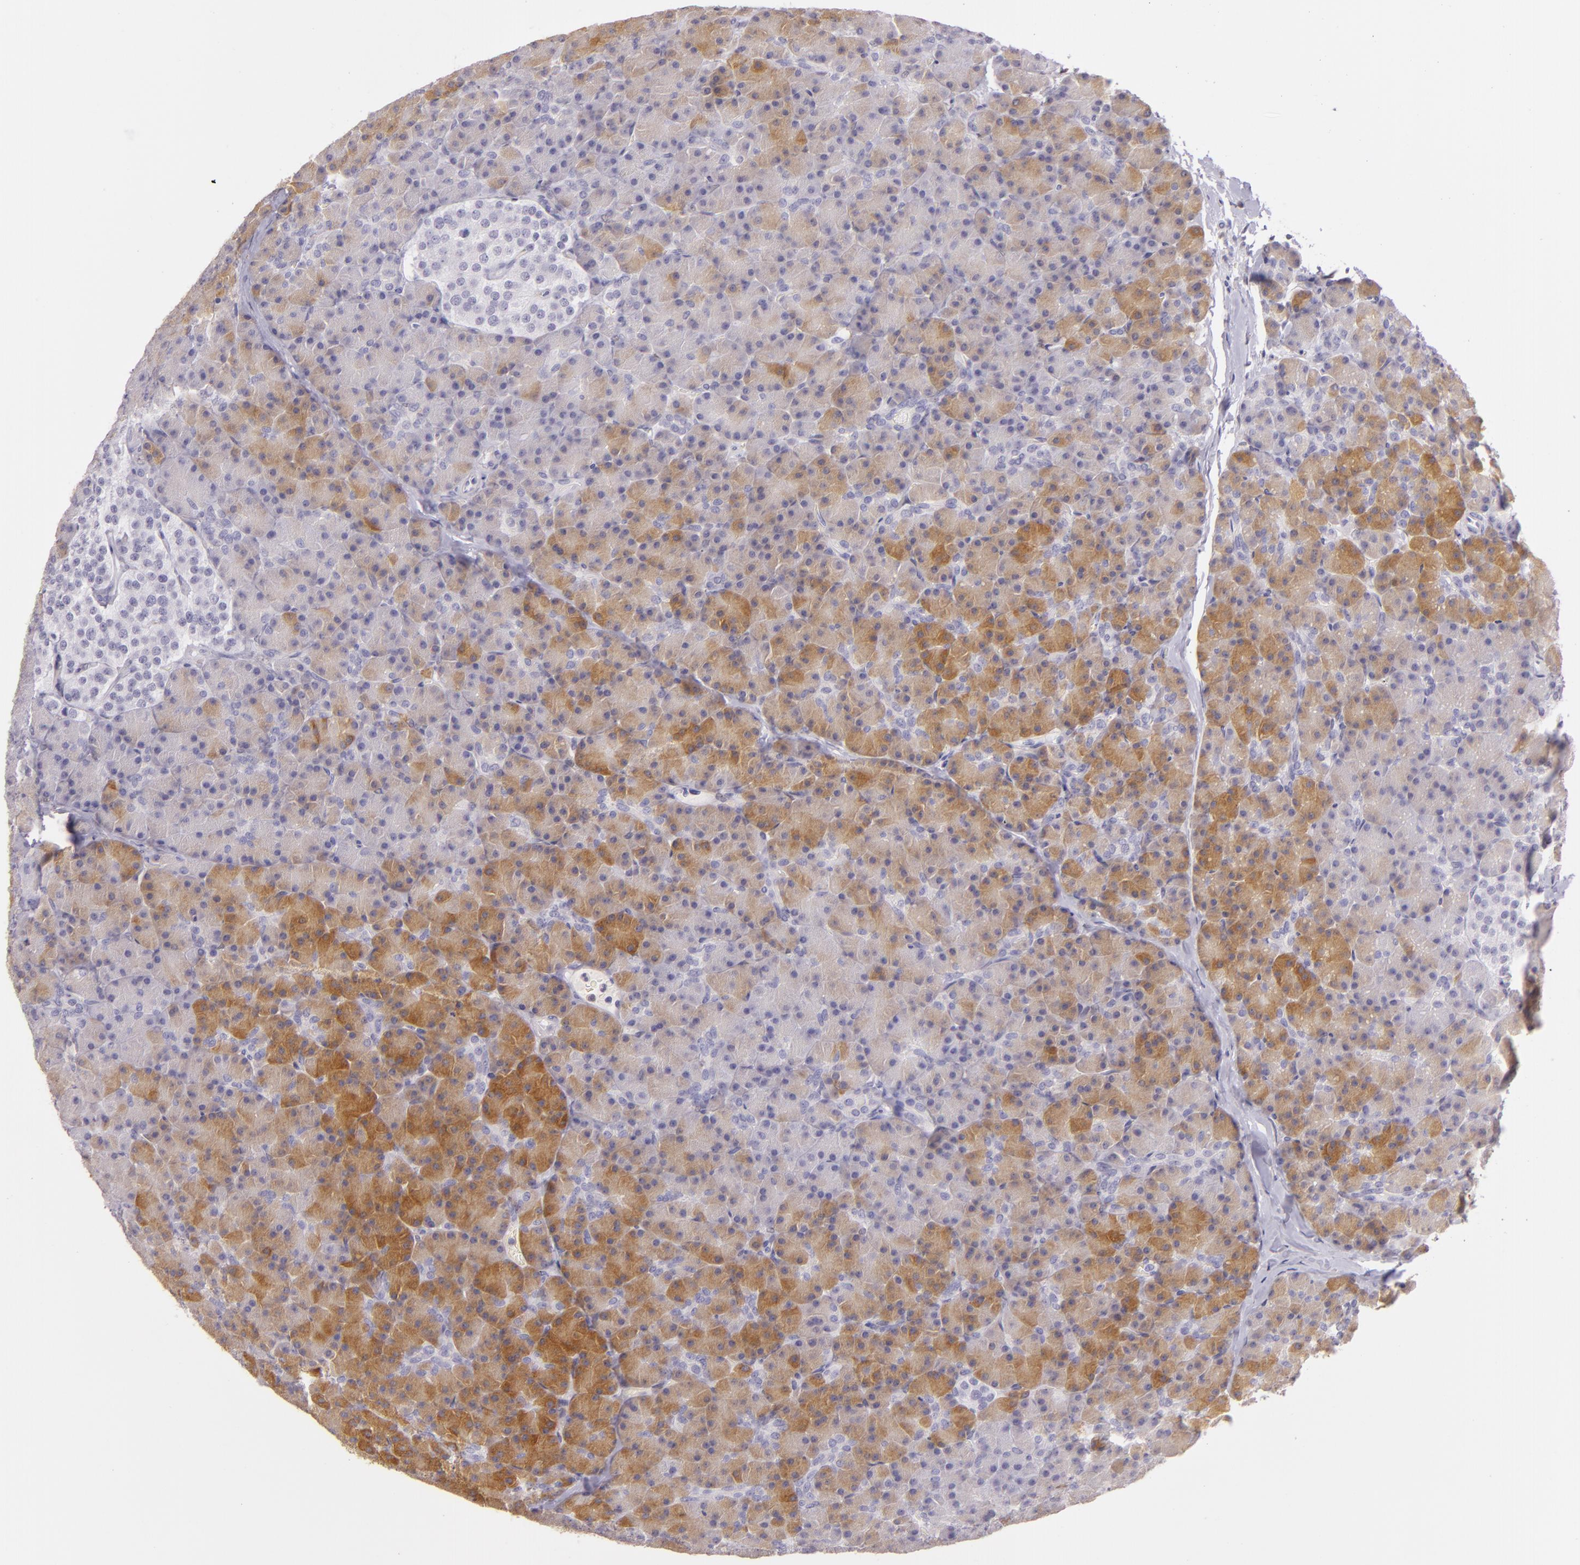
{"staining": {"intensity": "moderate", "quantity": ">75%", "location": "cytoplasmic/membranous"}, "tissue": "pancreas", "cell_type": "Exocrine glandular cells", "image_type": "normal", "snomed": [{"axis": "morphology", "description": "Normal tissue, NOS"}, {"axis": "topography", "description": "Pancreas"}], "caption": "Protein staining of normal pancreas demonstrates moderate cytoplasmic/membranous staining in approximately >75% of exocrine glandular cells. Nuclei are stained in blue.", "gene": "CBS", "patient": {"sex": "female", "age": 43}}